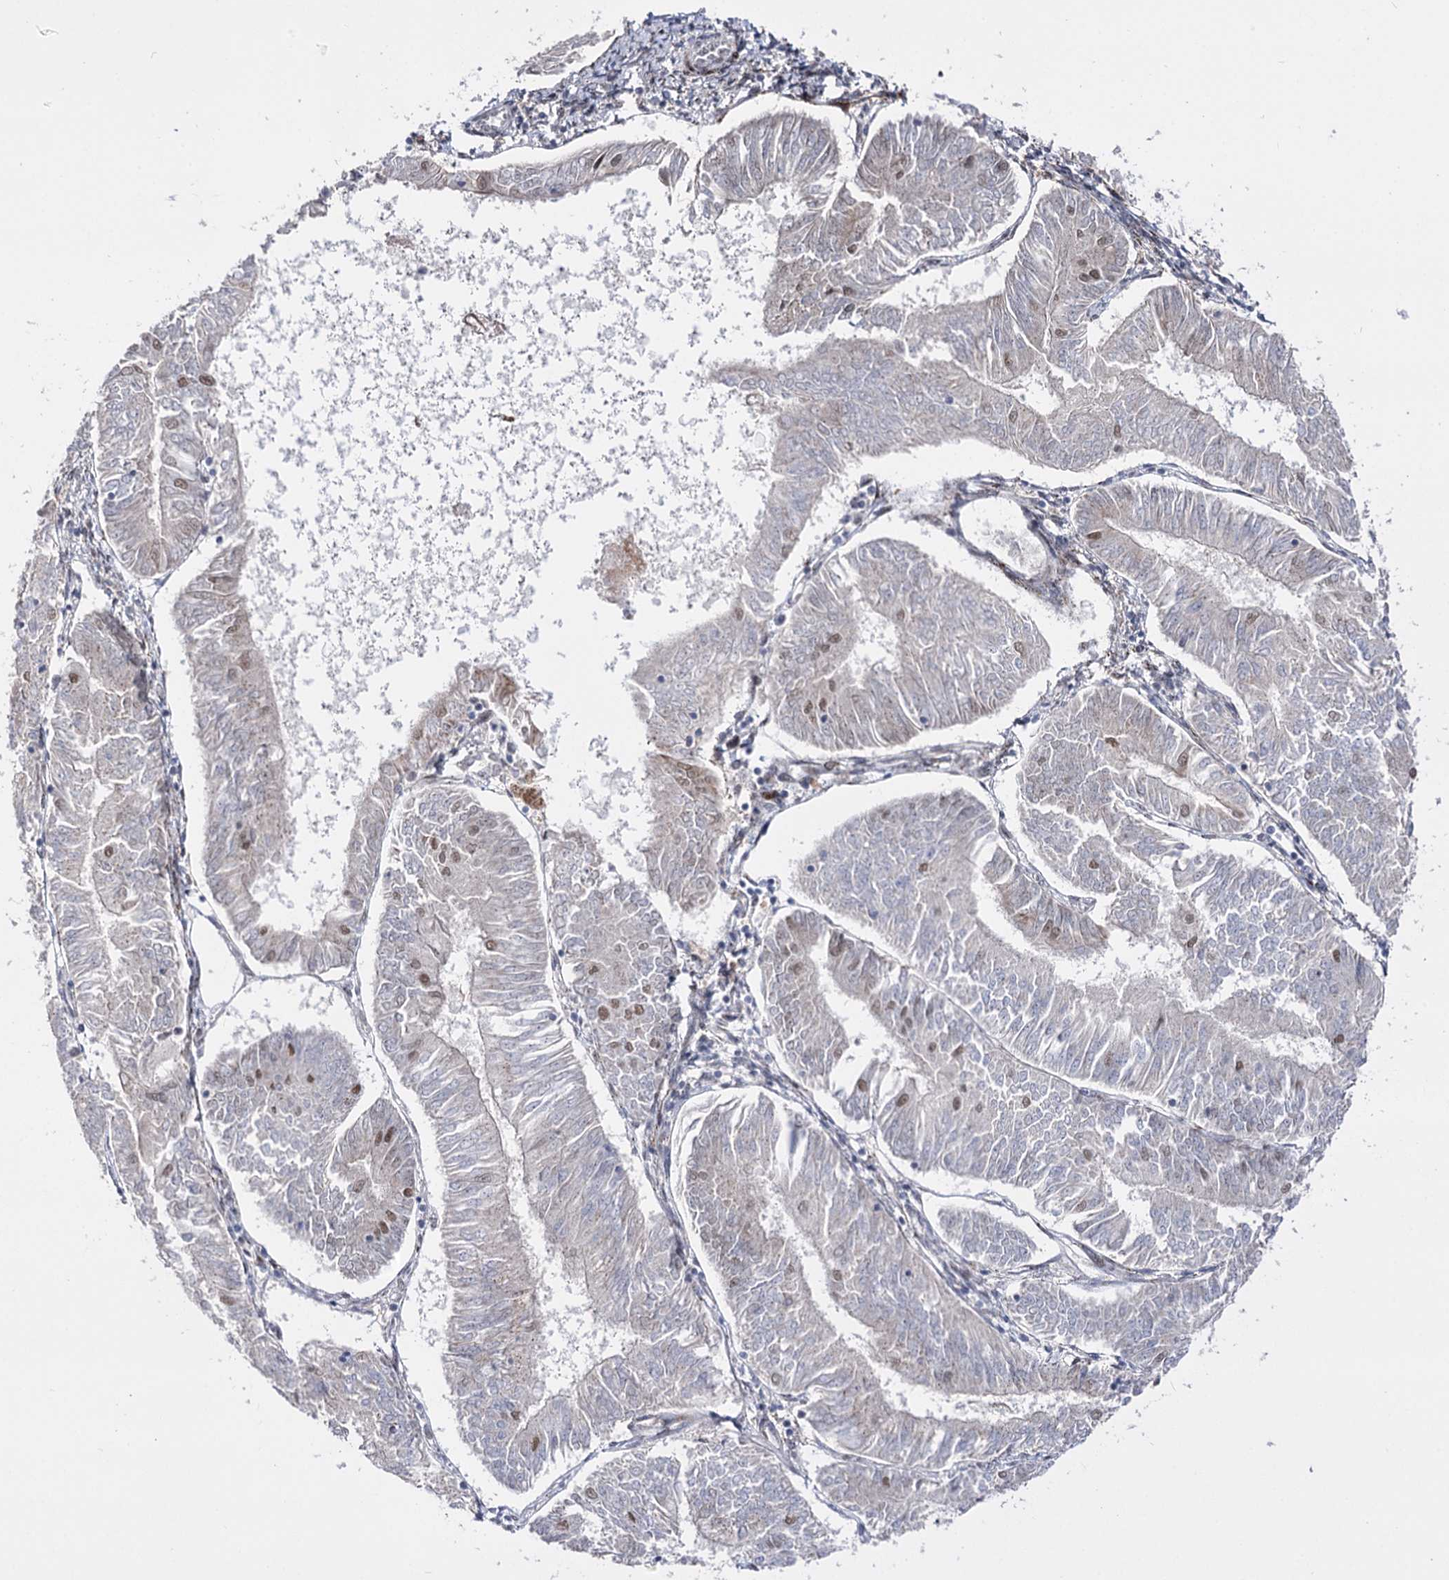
{"staining": {"intensity": "negative", "quantity": "none", "location": "none"}, "tissue": "endometrial cancer", "cell_type": "Tumor cells", "image_type": "cancer", "snomed": [{"axis": "morphology", "description": "Adenocarcinoma, NOS"}, {"axis": "topography", "description": "Endometrium"}], "caption": "Endometrial cancer (adenocarcinoma) was stained to show a protein in brown. There is no significant positivity in tumor cells.", "gene": "STOX1", "patient": {"sex": "female", "age": 58}}